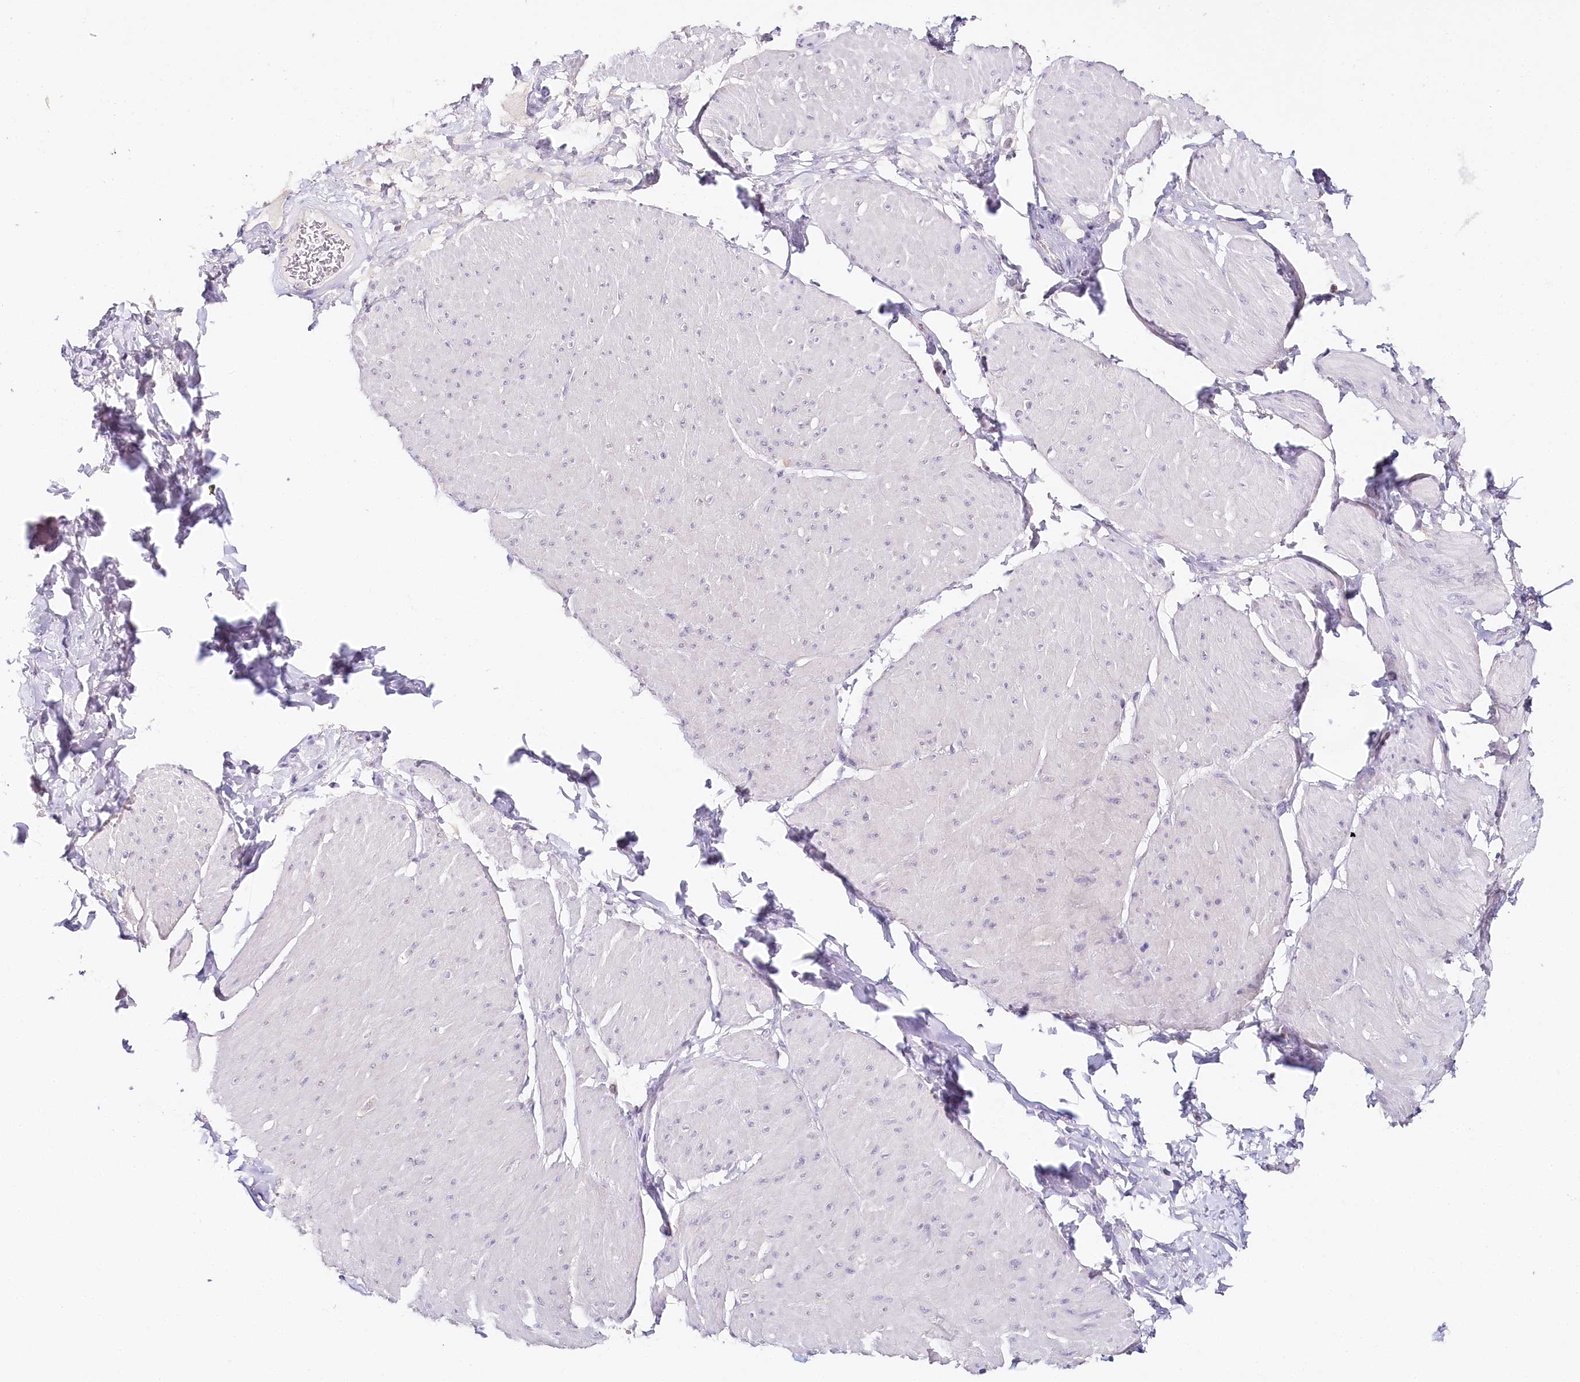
{"staining": {"intensity": "negative", "quantity": "none", "location": "none"}, "tissue": "smooth muscle", "cell_type": "Smooth muscle cells", "image_type": "normal", "snomed": [{"axis": "morphology", "description": "Urothelial carcinoma, High grade"}, {"axis": "topography", "description": "Urinary bladder"}], "caption": "This micrograph is of benign smooth muscle stained with IHC to label a protein in brown with the nuclei are counter-stained blue. There is no staining in smooth muscle cells. Nuclei are stained in blue.", "gene": "TP53", "patient": {"sex": "male", "age": 46}}